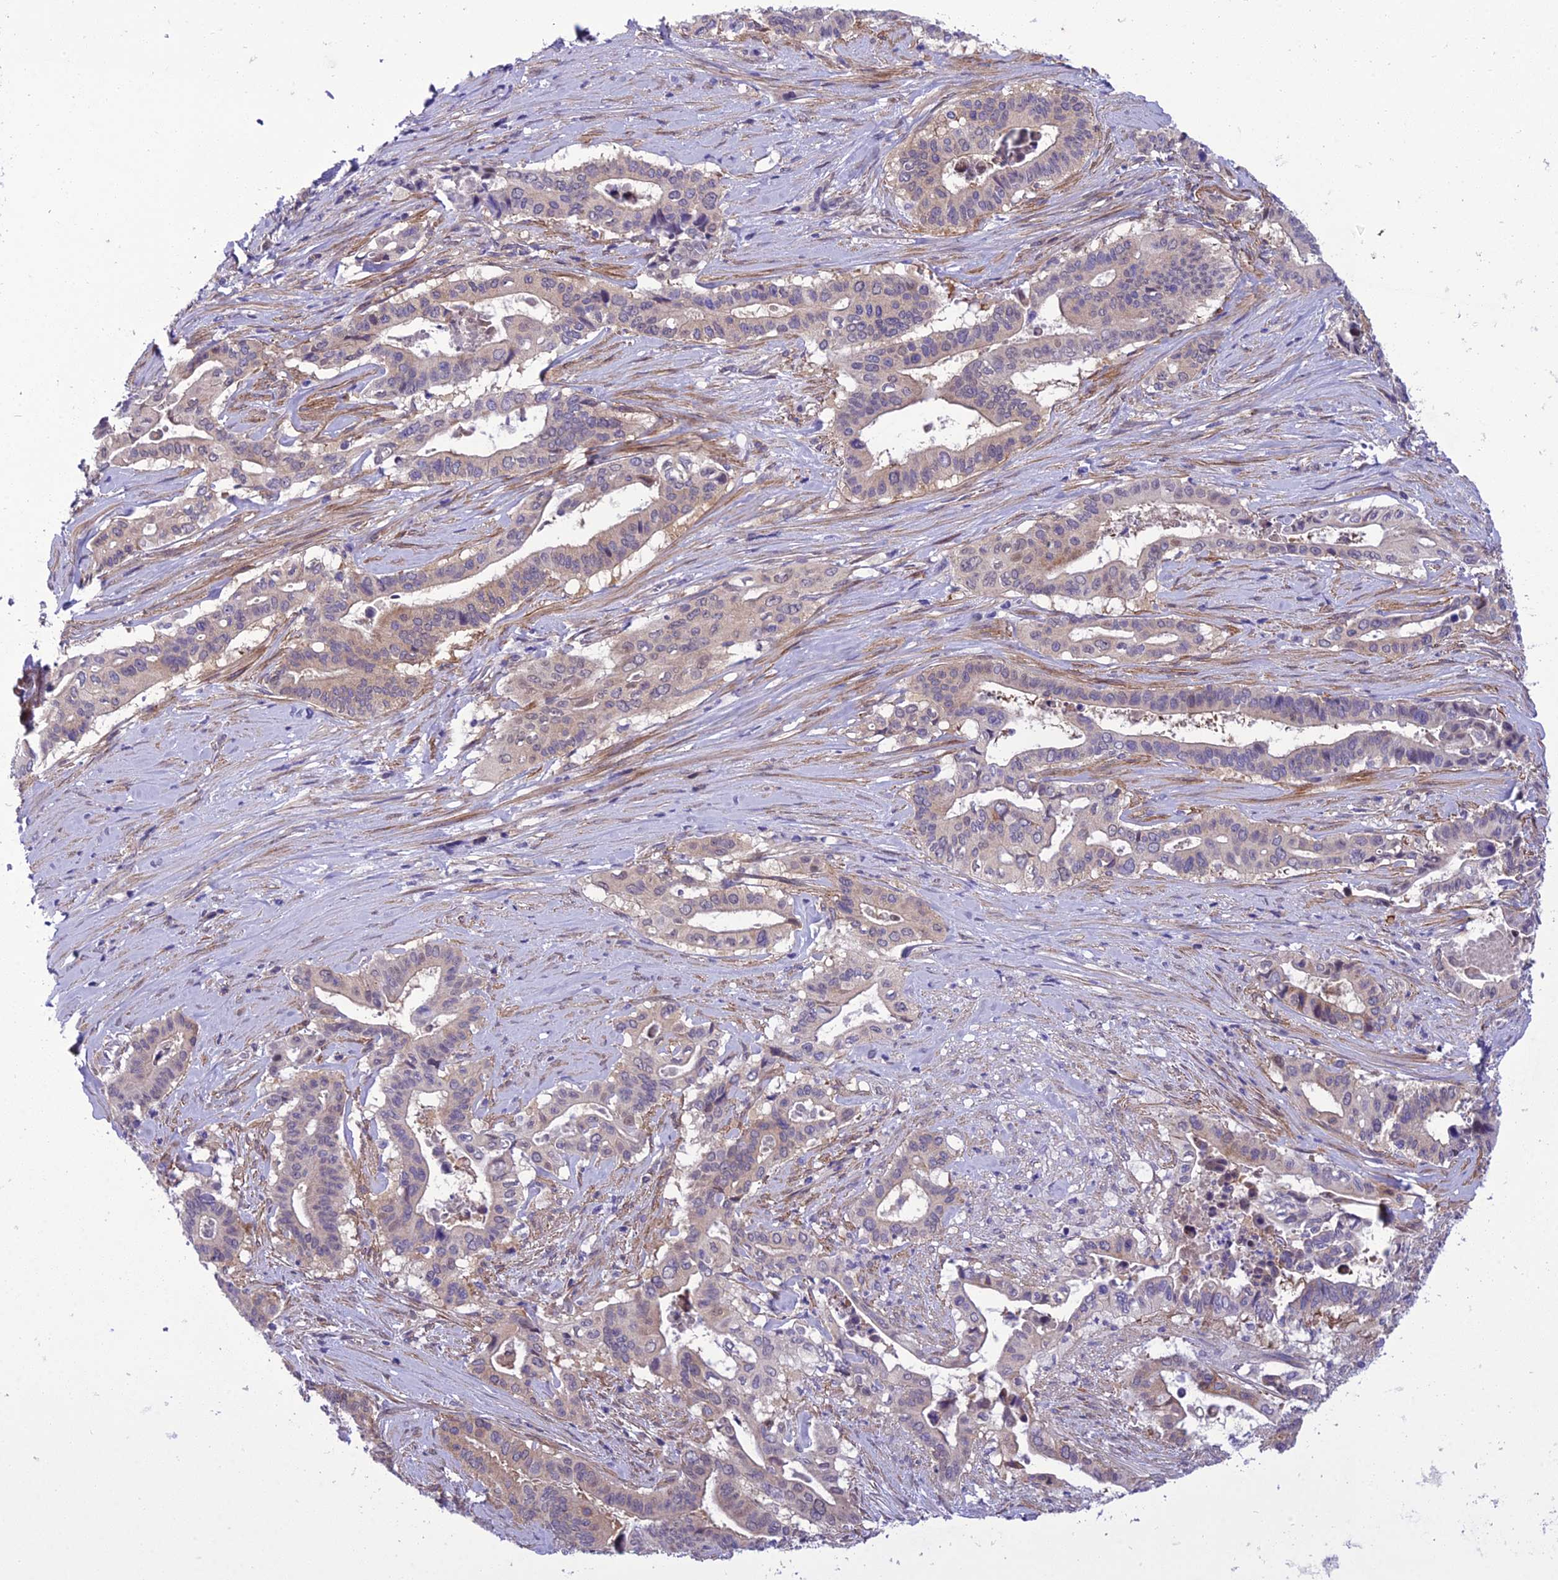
{"staining": {"intensity": "weak", "quantity": "<25%", "location": "cytoplasmic/membranous"}, "tissue": "pancreatic cancer", "cell_type": "Tumor cells", "image_type": "cancer", "snomed": [{"axis": "morphology", "description": "Adenocarcinoma, NOS"}, {"axis": "topography", "description": "Pancreas"}], "caption": "A high-resolution micrograph shows immunohistochemistry staining of pancreatic adenocarcinoma, which reveals no significant staining in tumor cells. (DAB immunohistochemistry (IHC) visualized using brightfield microscopy, high magnification).", "gene": "GAB4", "patient": {"sex": "female", "age": 77}}